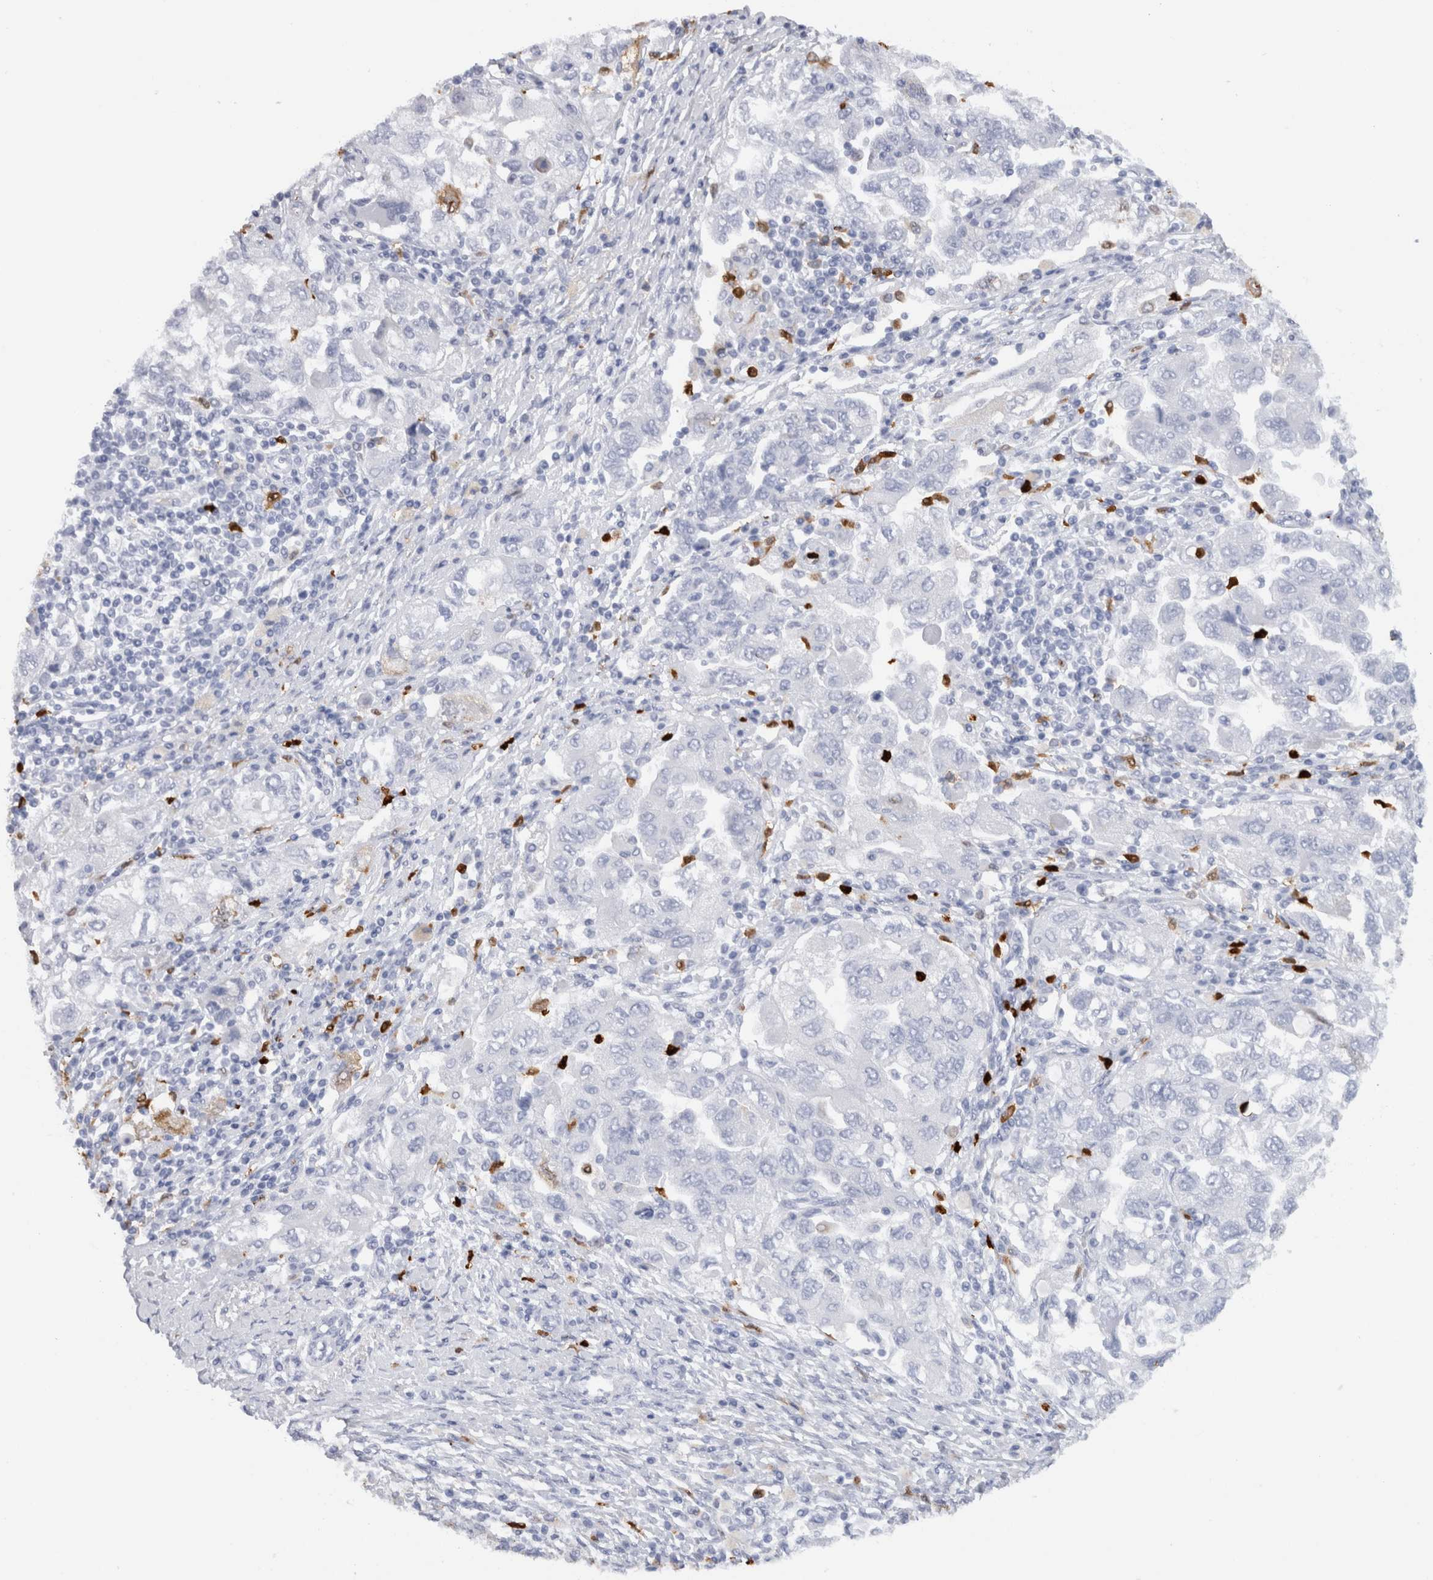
{"staining": {"intensity": "negative", "quantity": "none", "location": "none"}, "tissue": "ovarian cancer", "cell_type": "Tumor cells", "image_type": "cancer", "snomed": [{"axis": "morphology", "description": "Carcinoma, NOS"}, {"axis": "morphology", "description": "Cystadenocarcinoma, serous, NOS"}, {"axis": "topography", "description": "Ovary"}], "caption": "Micrograph shows no significant protein positivity in tumor cells of serous cystadenocarcinoma (ovarian). (DAB (3,3'-diaminobenzidine) immunohistochemistry visualized using brightfield microscopy, high magnification).", "gene": "S100A8", "patient": {"sex": "female", "age": 69}}